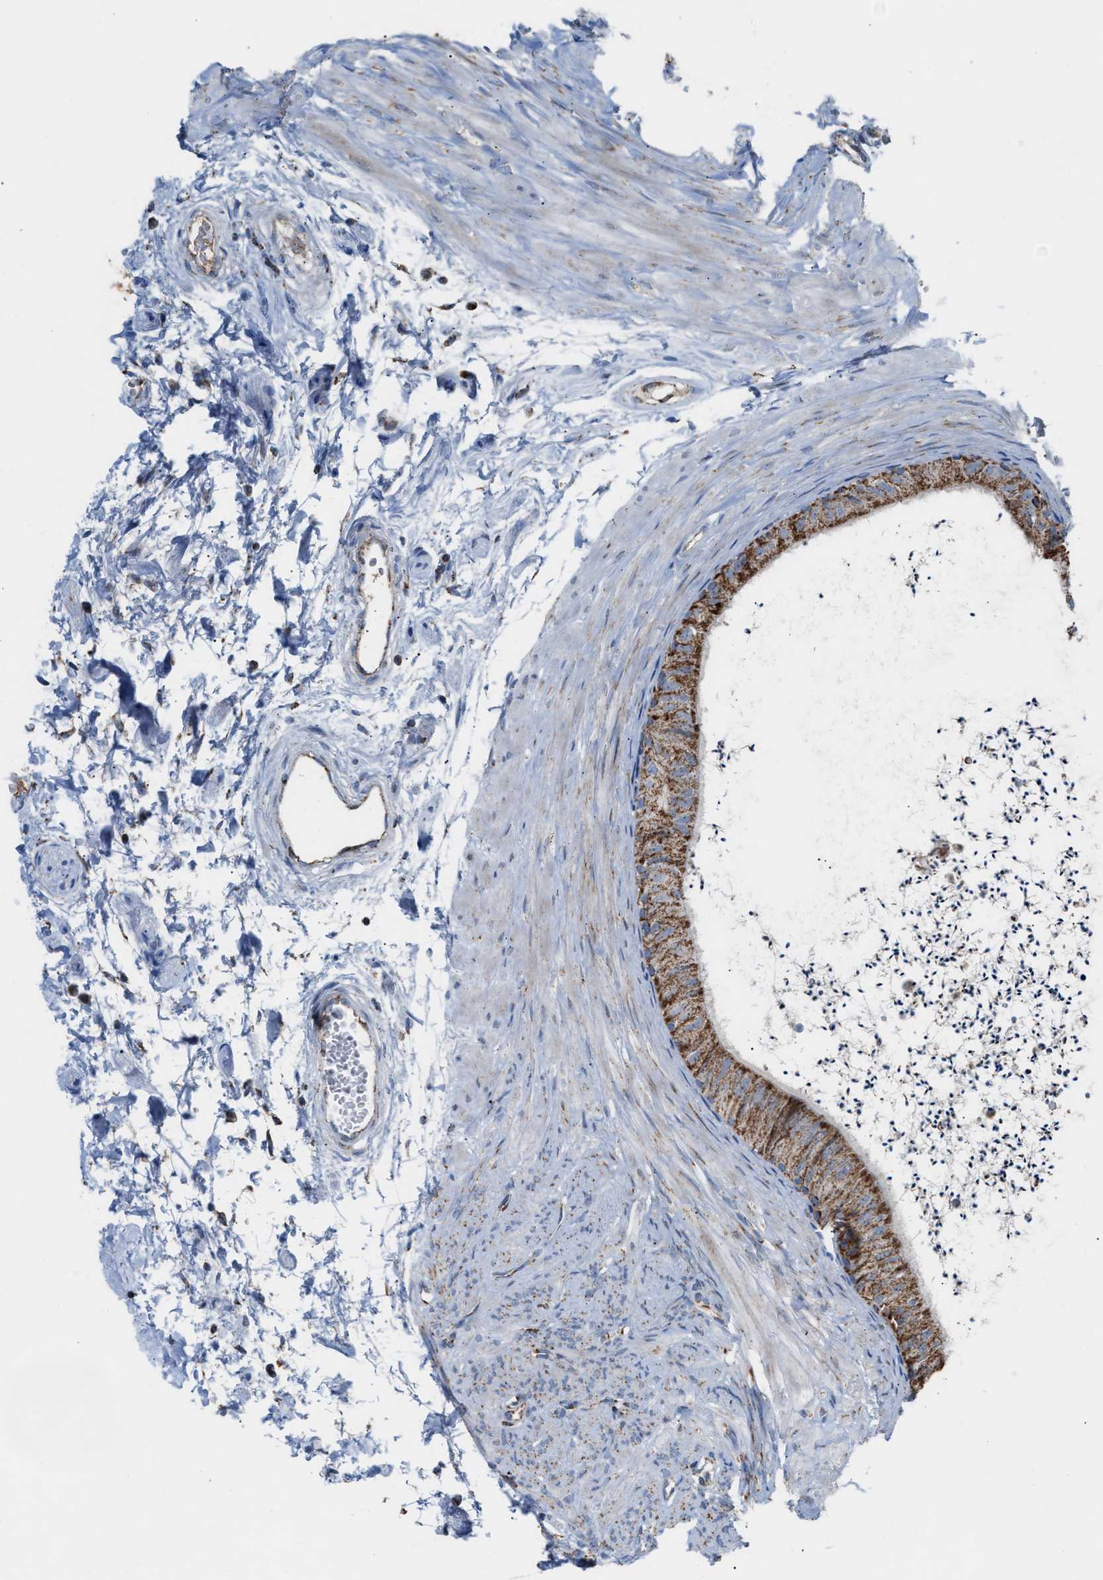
{"staining": {"intensity": "moderate", "quantity": ">75%", "location": "cytoplasmic/membranous"}, "tissue": "epididymis", "cell_type": "Glandular cells", "image_type": "normal", "snomed": [{"axis": "morphology", "description": "Normal tissue, NOS"}, {"axis": "topography", "description": "Epididymis"}], "caption": "This is a micrograph of immunohistochemistry (IHC) staining of unremarkable epididymis, which shows moderate positivity in the cytoplasmic/membranous of glandular cells.", "gene": "PMPCA", "patient": {"sex": "male", "age": 56}}